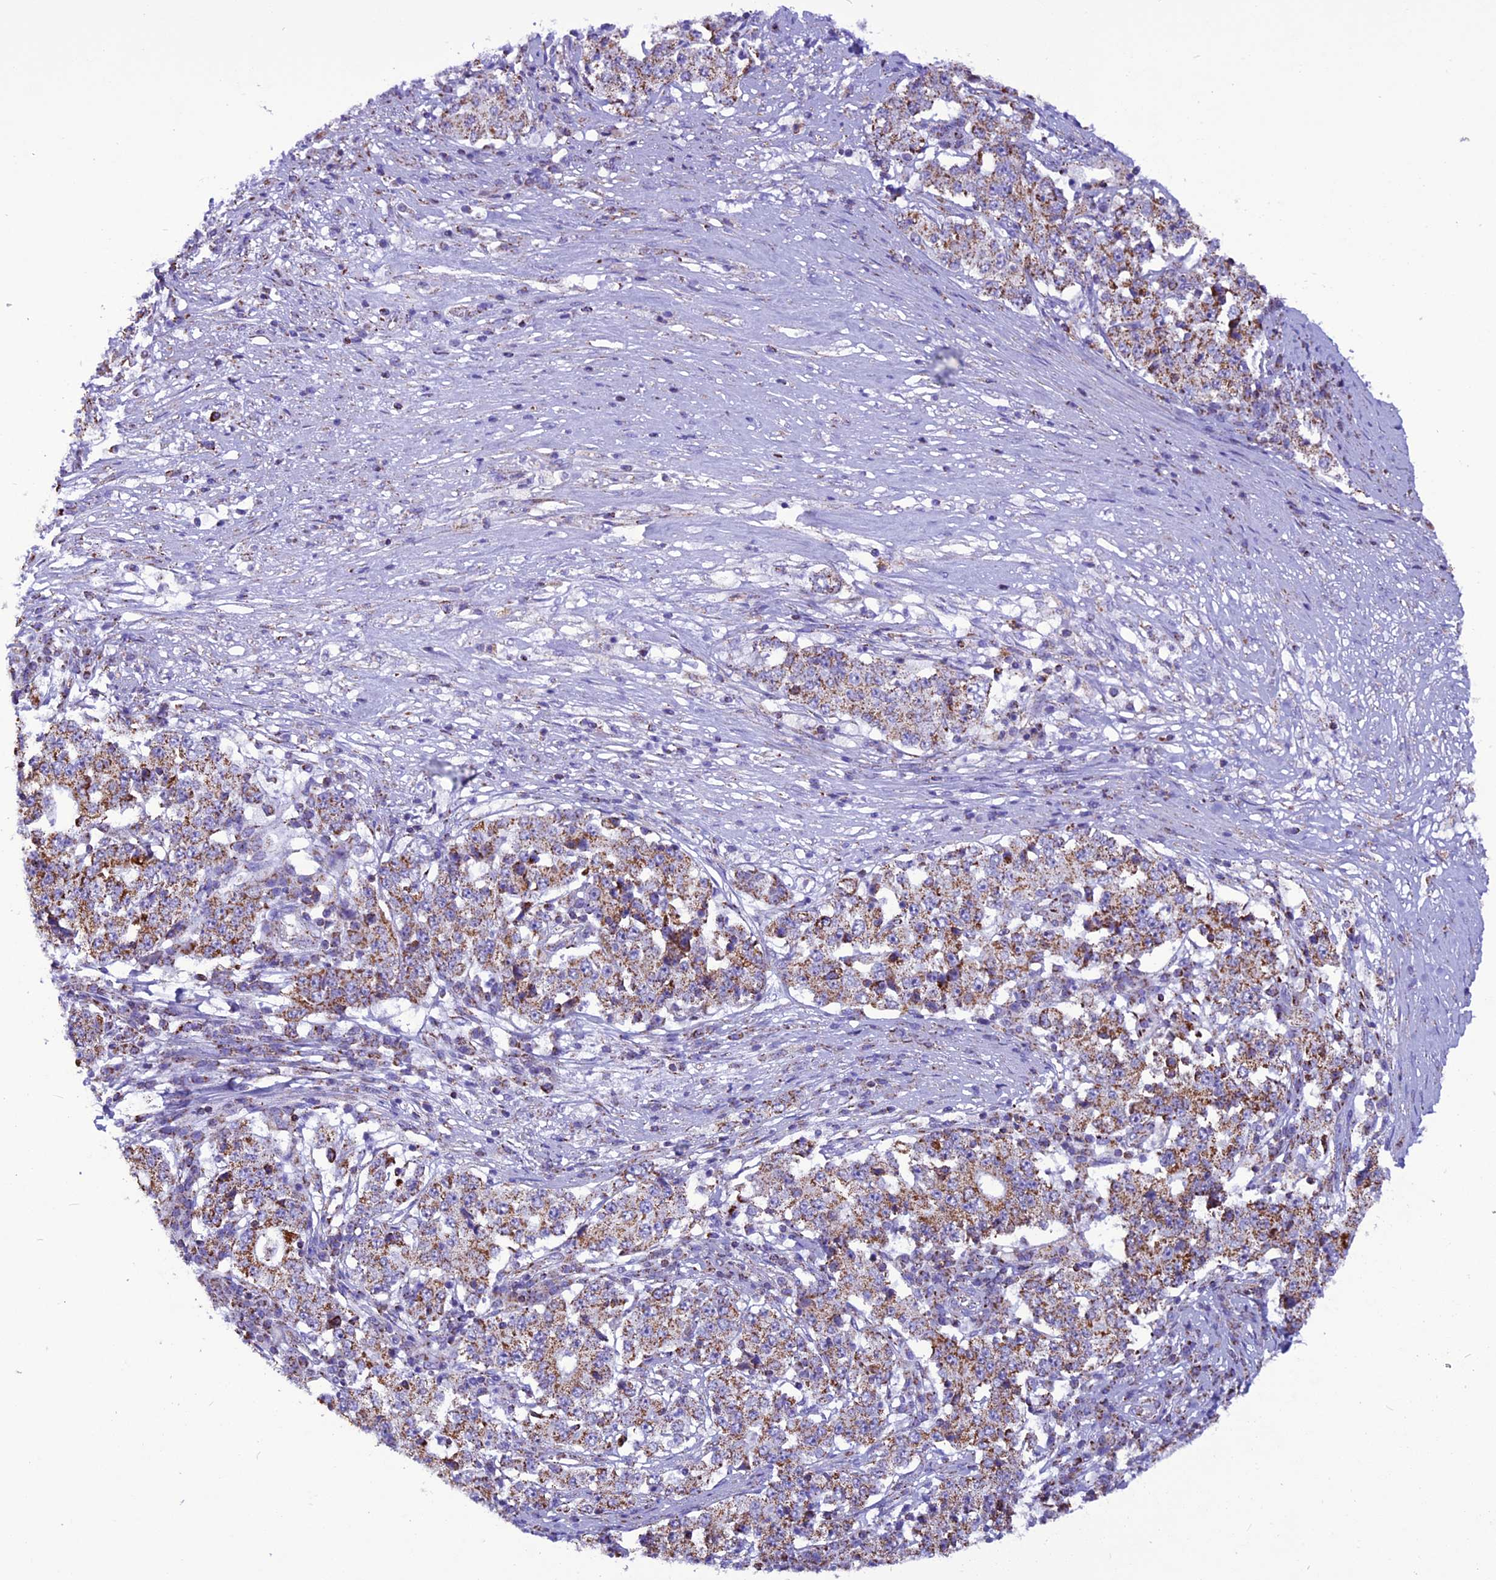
{"staining": {"intensity": "strong", "quantity": "25%-75%", "location": "cytoplasmic/membranous"}, "tissue": "stomach cancer", "cell_type": "Tumor cells", "image_type": "cancer", "snomed": [{"axis": "morphology", "description": "Adenocarcinoma, NOS"}, {"axis": "topography", "description": "Stomach"}], "caption": "Immunohistochemistry of human stomach adenocarcinoma demonstrates high levels of strong cytoplasmic/membranous positivity in about 25%-75% of tumor cells.", "gene": "ICA1L", "patient": {"sex": "male", "age": 59}}